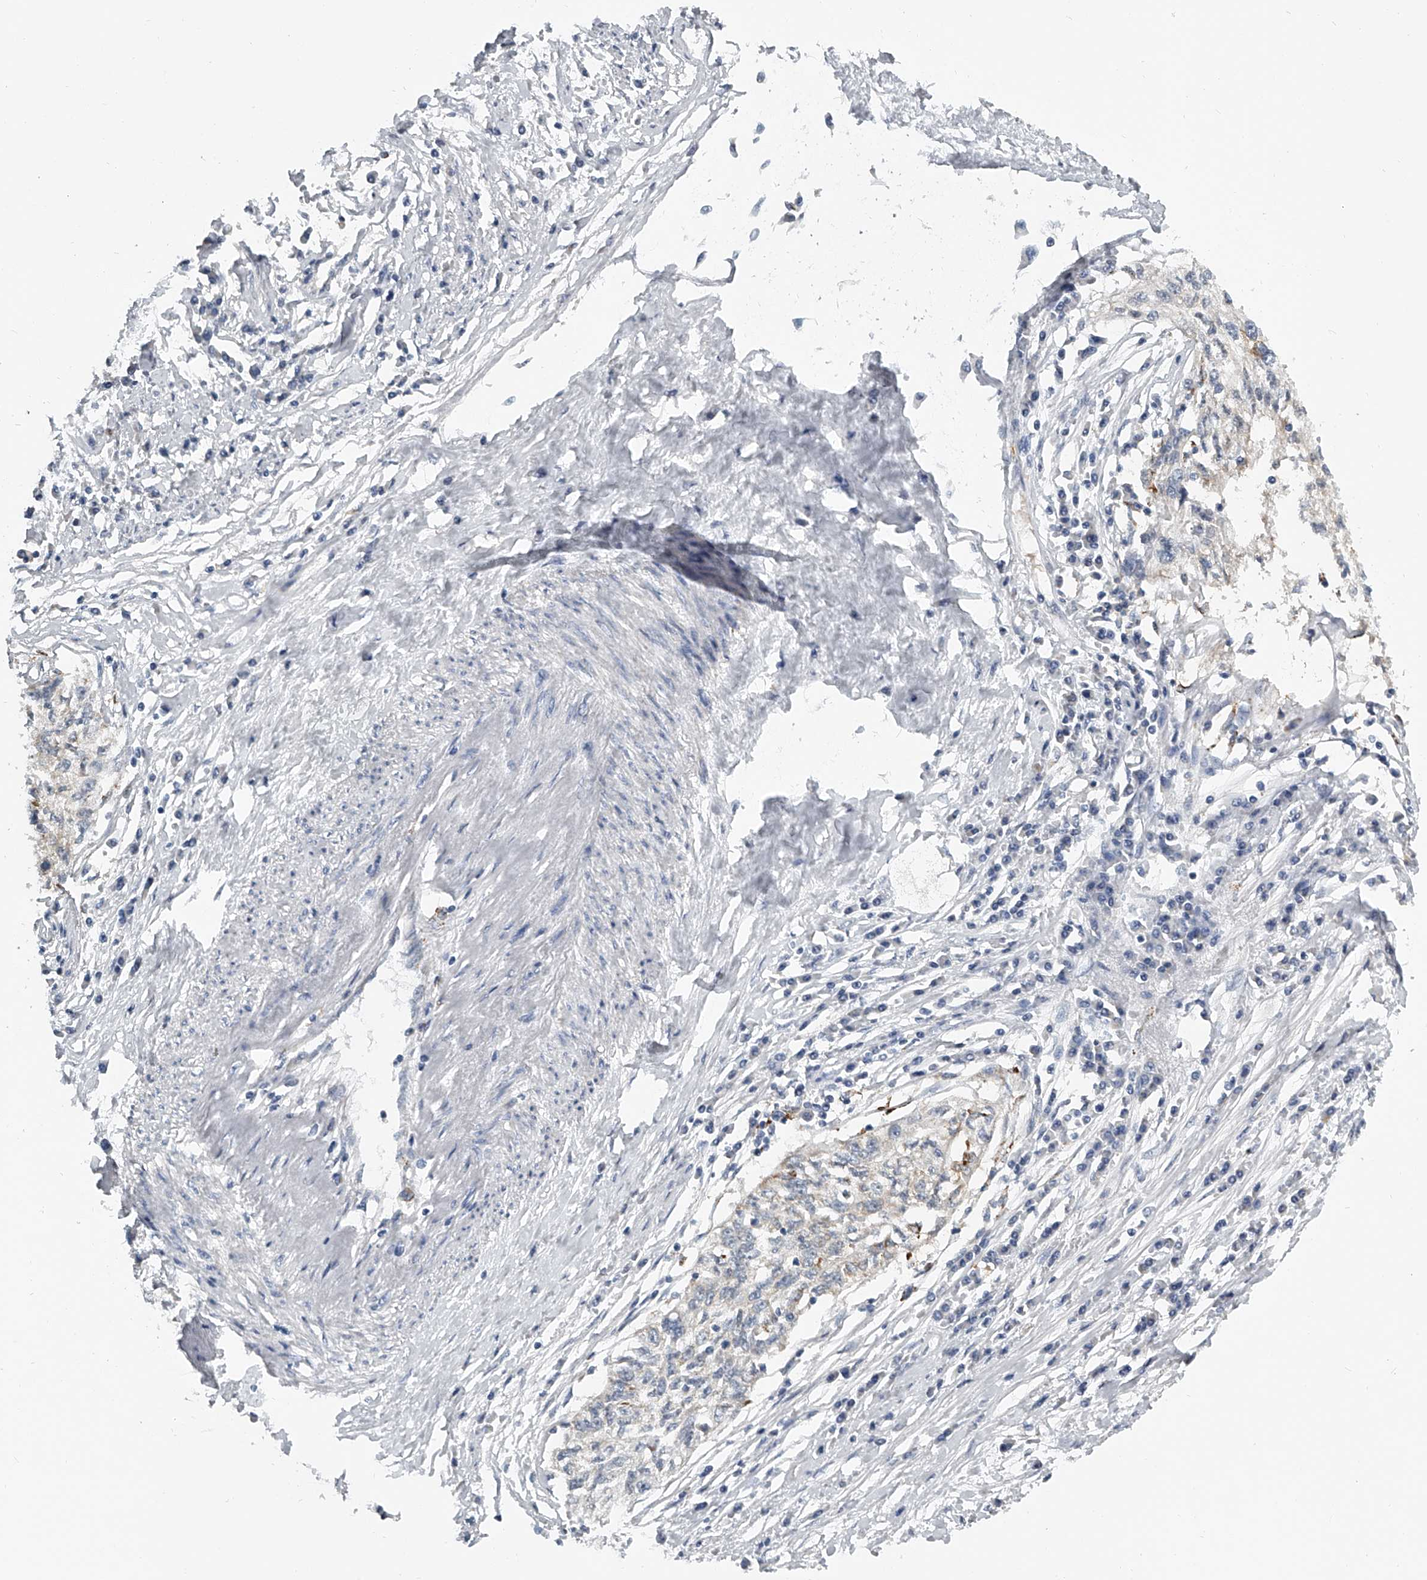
{"staining": {"intensity": "weak", "quantity": "<25%", "location": "cytoplasmic/membranous"}, "tissue": "cervical cancer", "cell_type": "Tumor cells", "image_type": "cancer", "snomed": [{"axis": "morphology", "description": "Squamous cell carcinoma, NOS"}, {"axis": "topography", "description": "Cervix"}], "caption": "There is no significant staining in tumor cells of cervical cancer.", "gene": "KLHL7", "patient": {"sex": "female", "age": 57}}